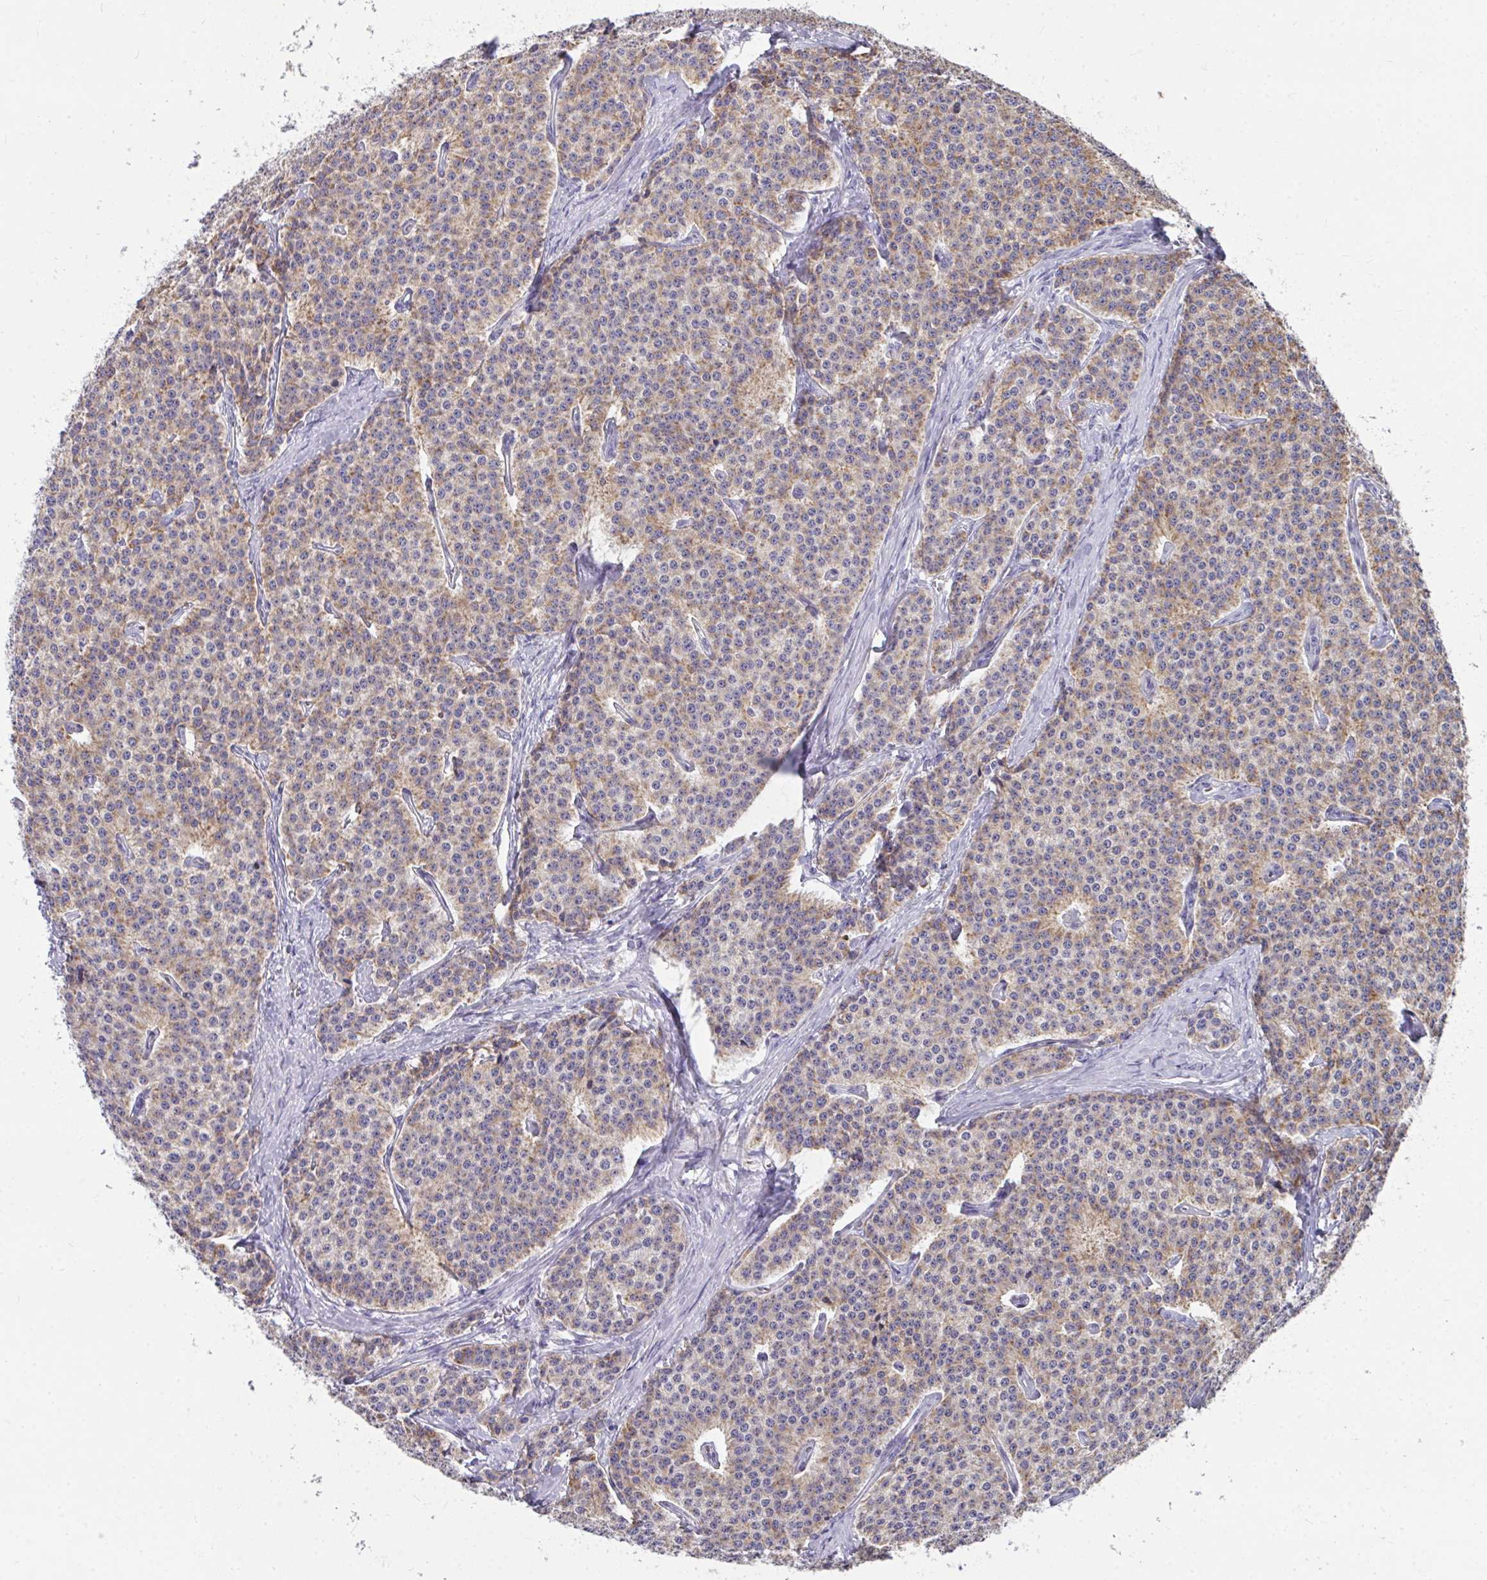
{"staining": {"intensity": "weak", "quantity": ">75%", "location": "cytoplasmic/membranous"}, "tissue": "carcinoid", "cell_type": "Tumor cells", "image_type": "cancer", "snomed": [{"axis": "morphology", "description": "Carcinoid, malignant, NOS"}, {"axis": "topography", "description": "Small intestine"}], "caption": "Human carcinoid stained for a protein (brown) displays weak cytoplasmic/membranous positive staining in approximately >75% of tumor cells.", "gene": "COA5", "patient": {"sex": "female", "age": 64}}